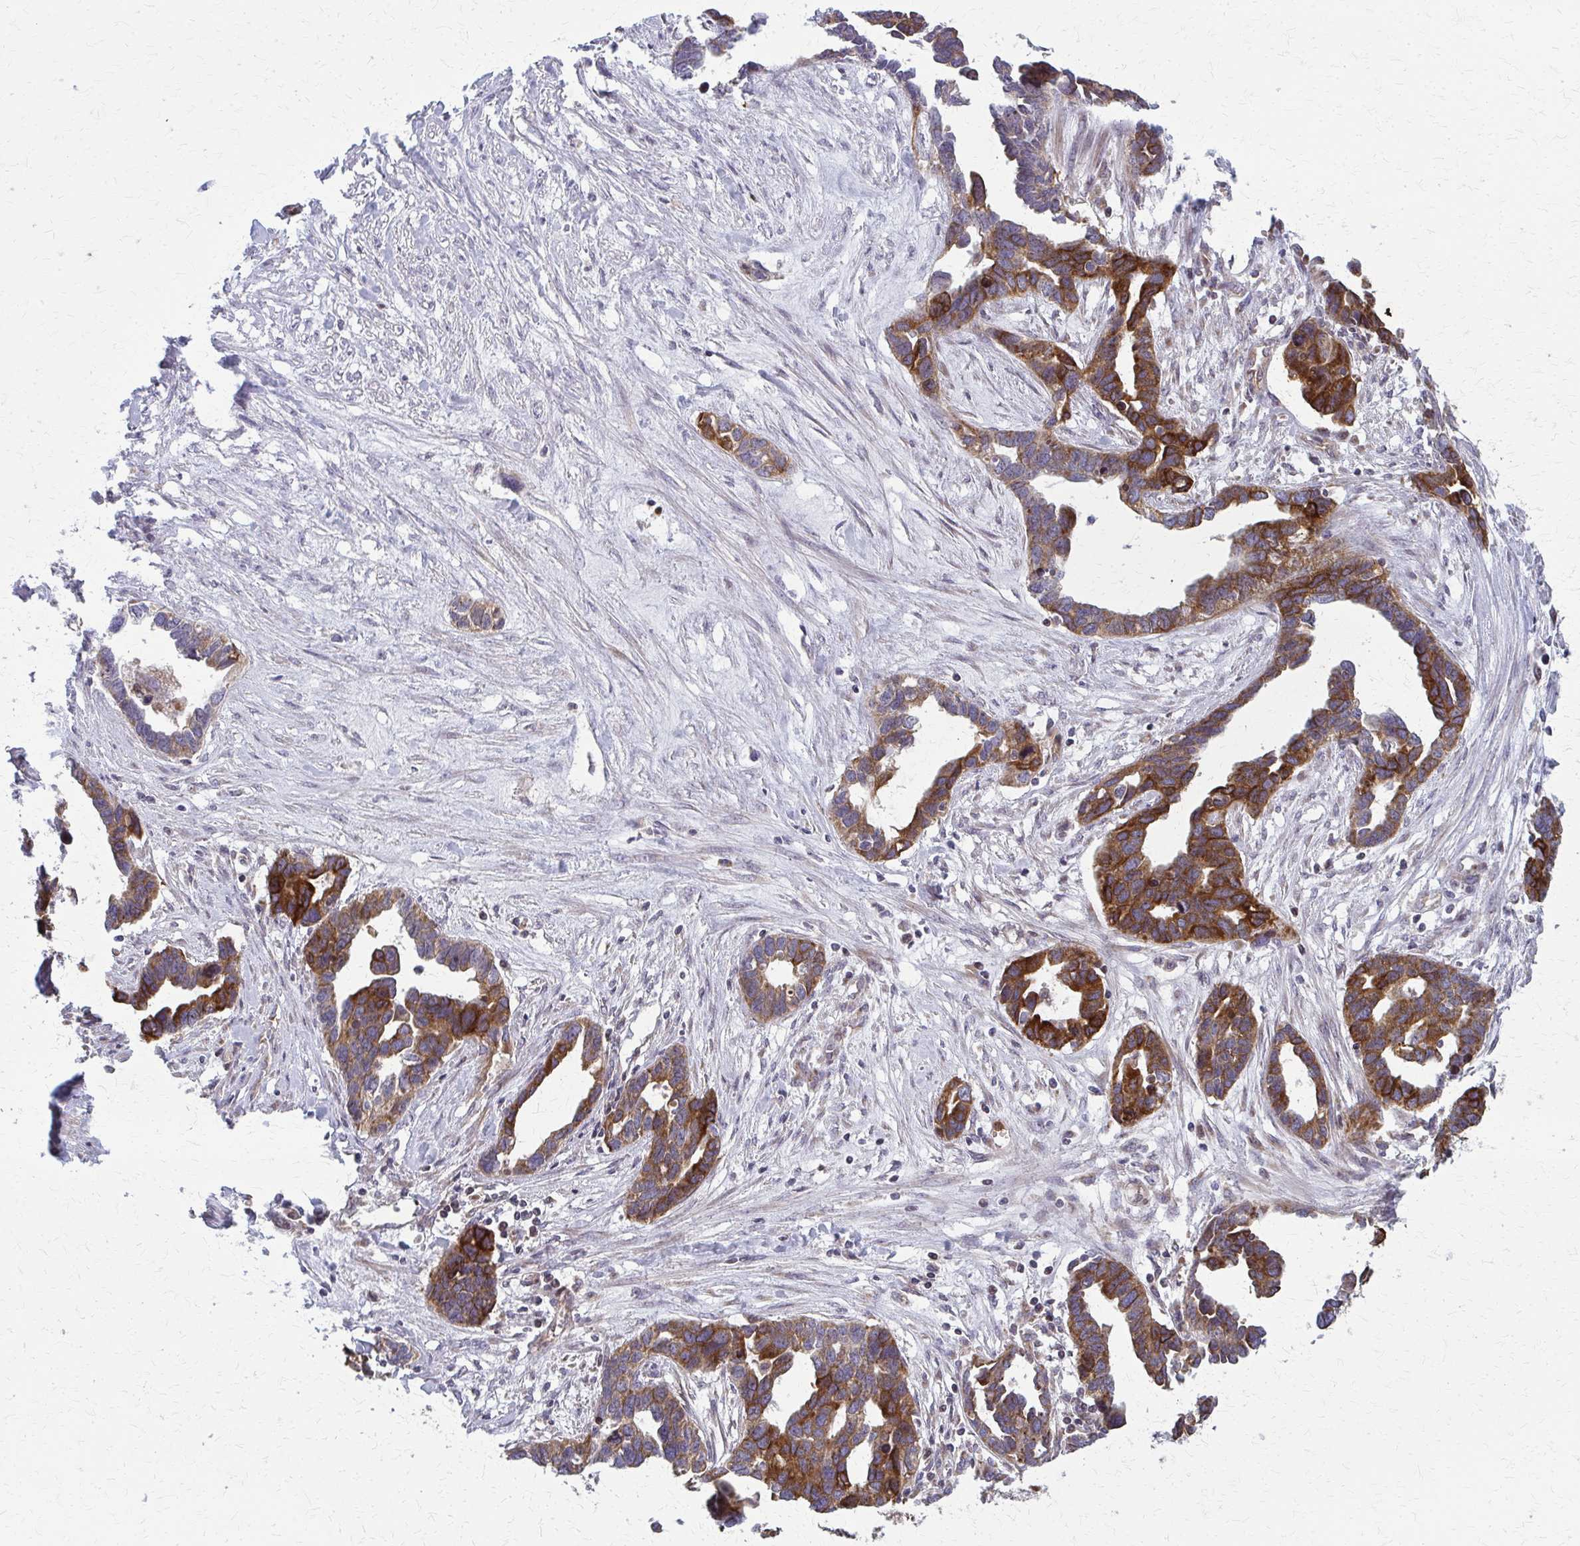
{"staining": {"intensity": "moderate", "quantity": ">75%", "location": "cytoplasmic/membranous"}, "tissue": "ovarian cancer", "cell_type": "Tumor cells", "image_type": "cancer", "snomed": [{"axis": "morphology", "description": "Cystadenocarcinoma, serous, NOS"}, {"axis": "topography", "description": "Ovary"}], "caption": "There is medium levels of moderate cytoplasmic/membranous positivity in tumor cells of ovarian cancer (serous cystadenocarcinoma), as demonstrated by immunohistochemical staining (brown color).", "gene": "MCCC1", "patient": {"sex": "female", "age": 54}}